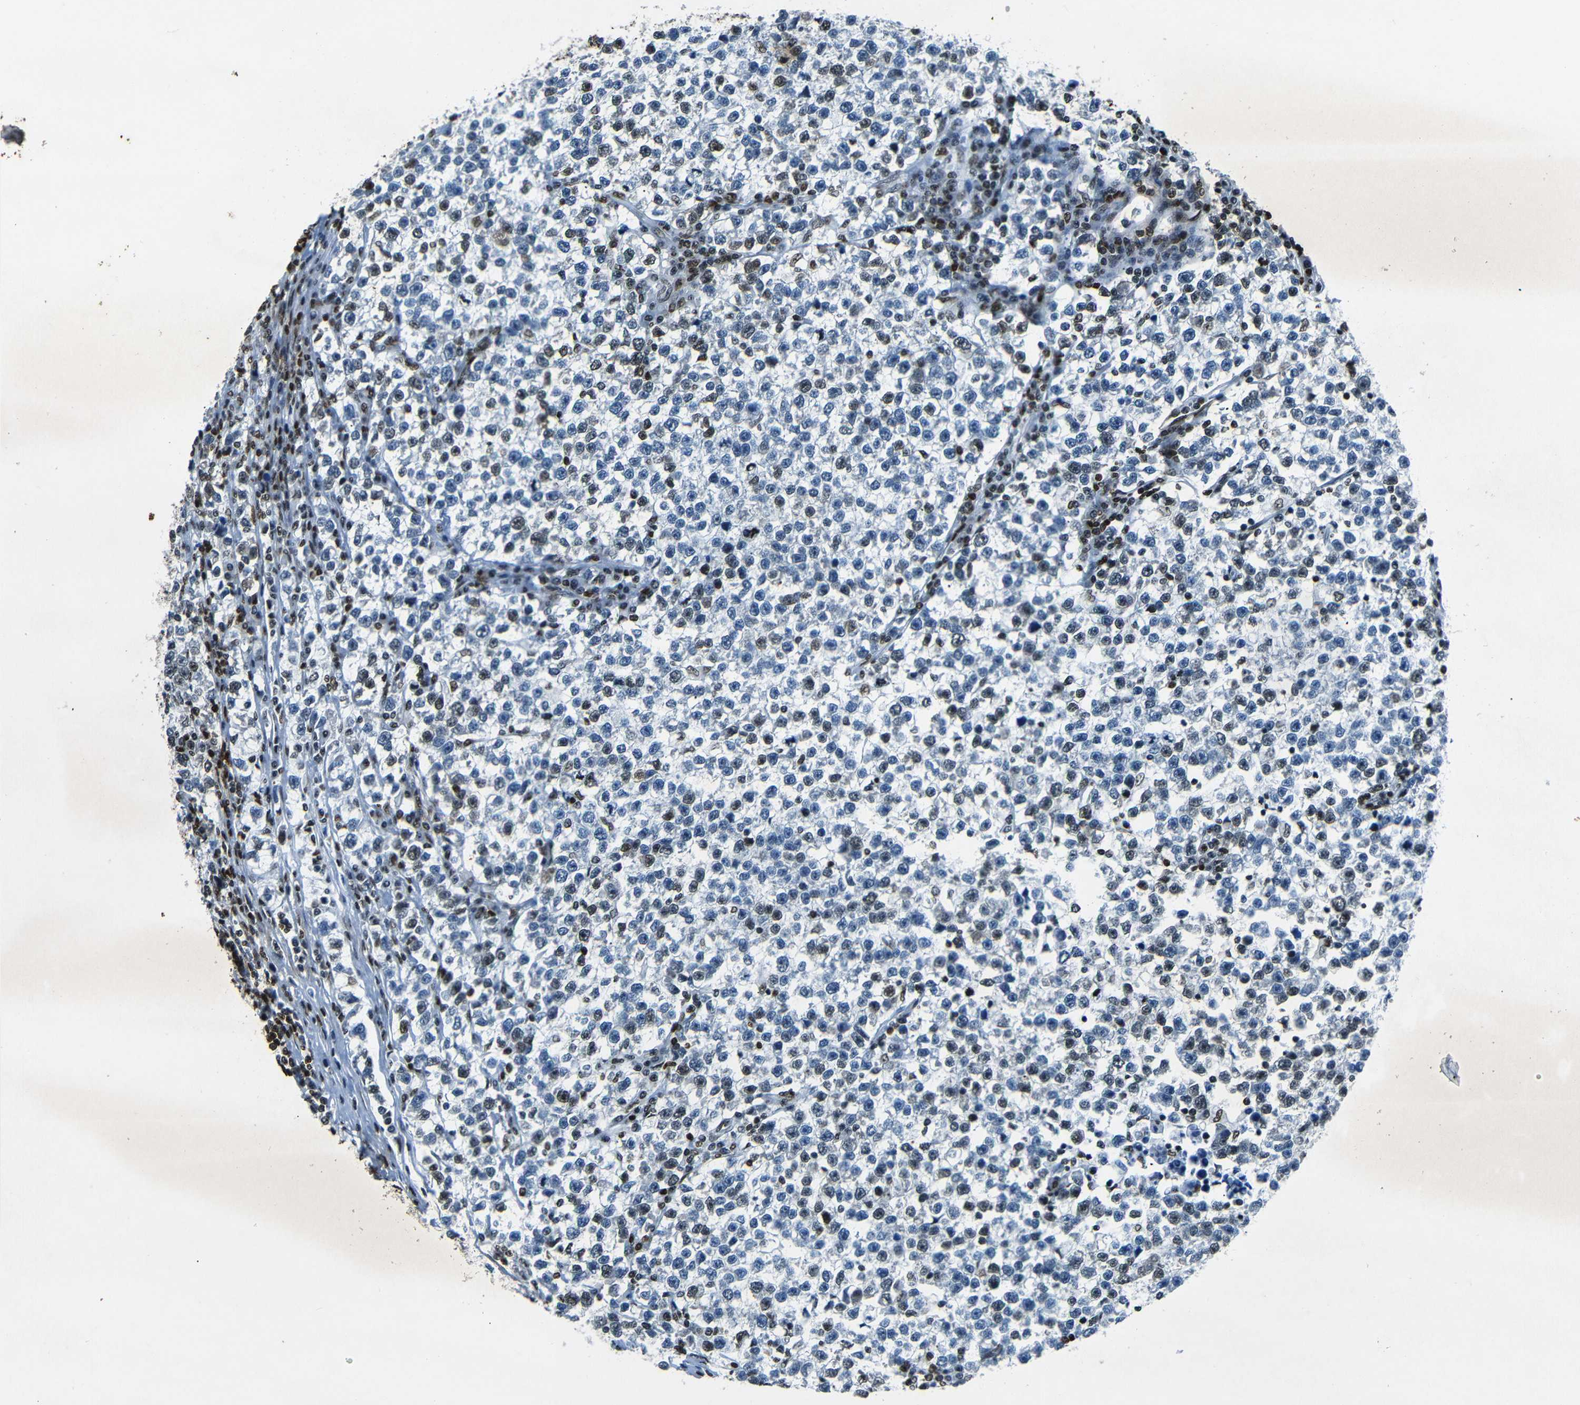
{"staining": {"intensity": "moderate", "quantity": "<25%", "location": "nuclear"}, "tissue": "testis cancer", "cell_type": "Tumor cells", "image_type": "cancer", "snomed": [{"axis": "morphology", "description": "Normal tissue, NOS"}, {"axis": "morphology", "description": "Seminoma, NOS"}, {"axis": "topography", "description": "Testis"}], "caption": "There is low levels of moderate nuclear staining in tumor cells of seminoma (testis), as demonstrated by immunohistochemical staining (brown color).", "gene": "HMGN1", "patient": {"sex": "male", "age": 43}}